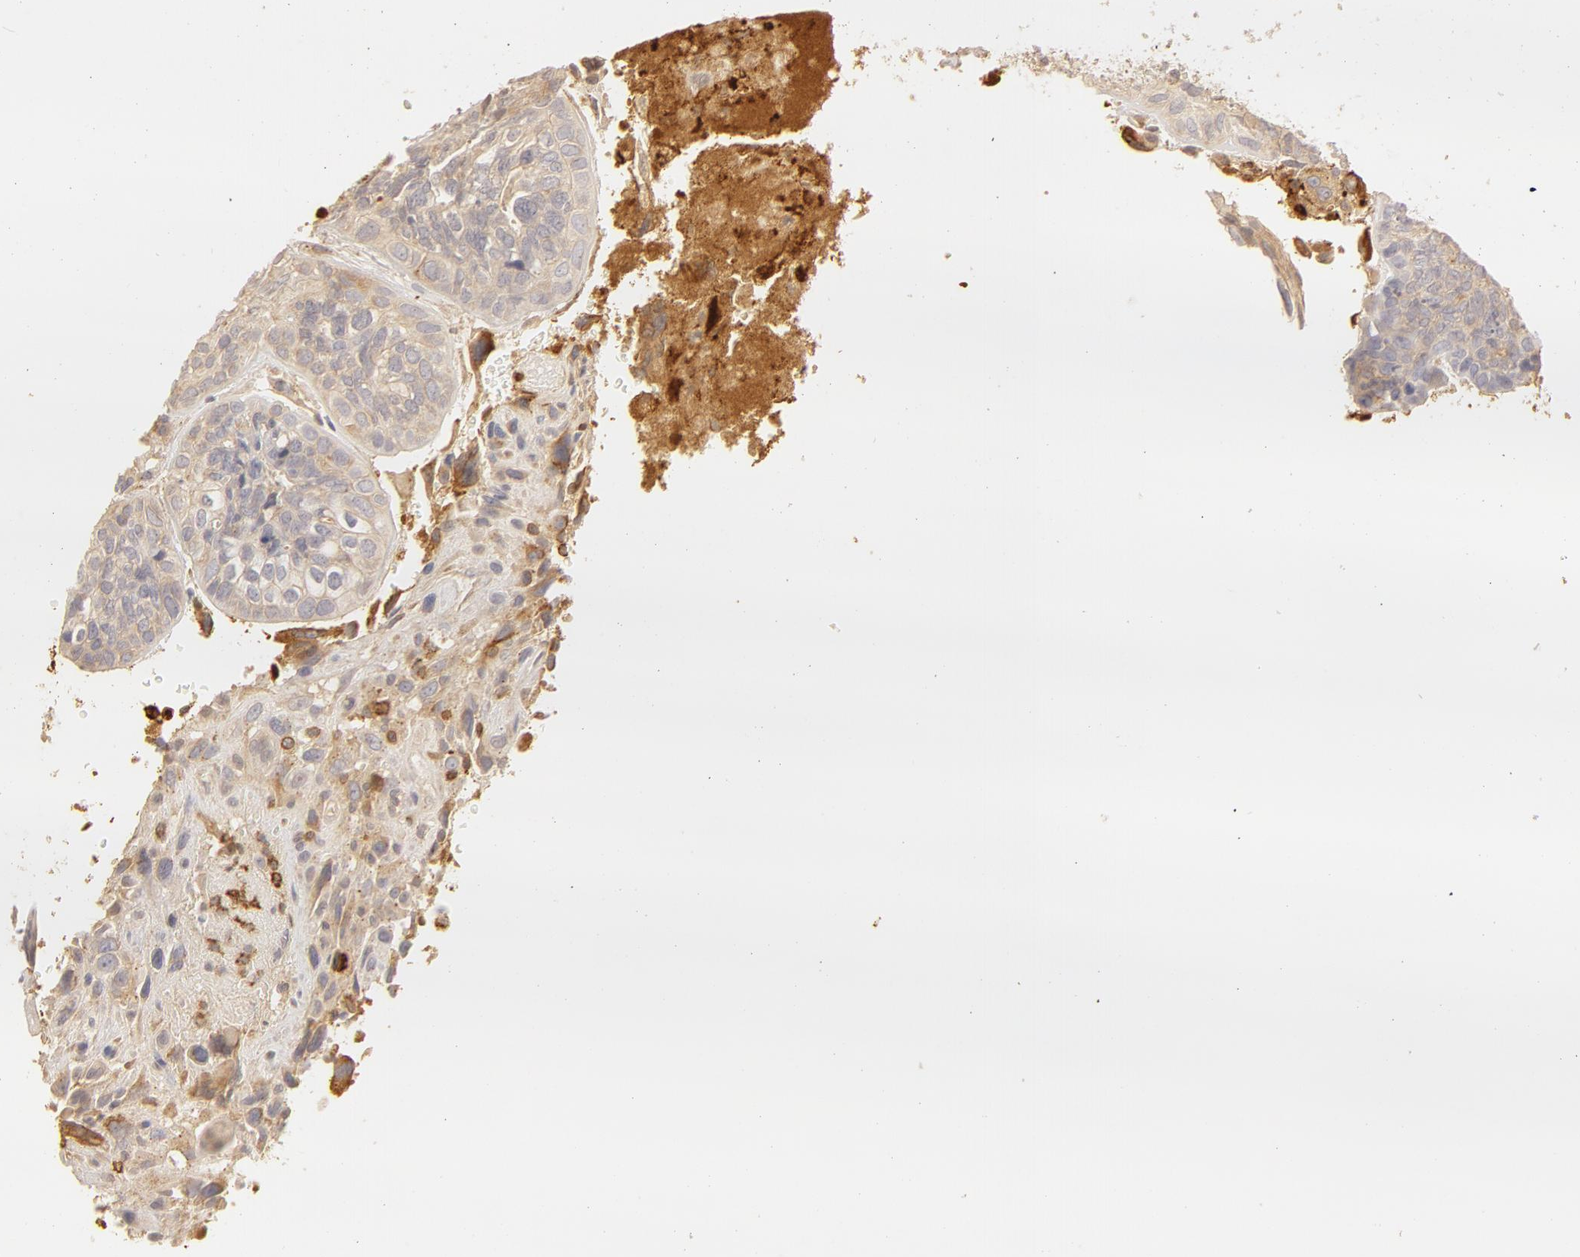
{"staining": {"intensity": "weak", "quantity": "25%-75%", "location": "cytoplasmic/membranous"}, "tissue": "breast cancer", "cell_type": "Tumor cells", "image_type": "cancer", "snomed": [{"axis": "morphology", "description": "Neoplasm, malignant, NOS"}, {"axis": "topography", "description": "Breast"}], "caption": "Immunohistochemical staining of human breast cancer (malignant neoplasm) displays low levels of weak cytoplasmic/membranous positivity in about 25%-75% of tumor cells.", "gene": "C1R", "patient": {"sex": "female", "age": 50}}